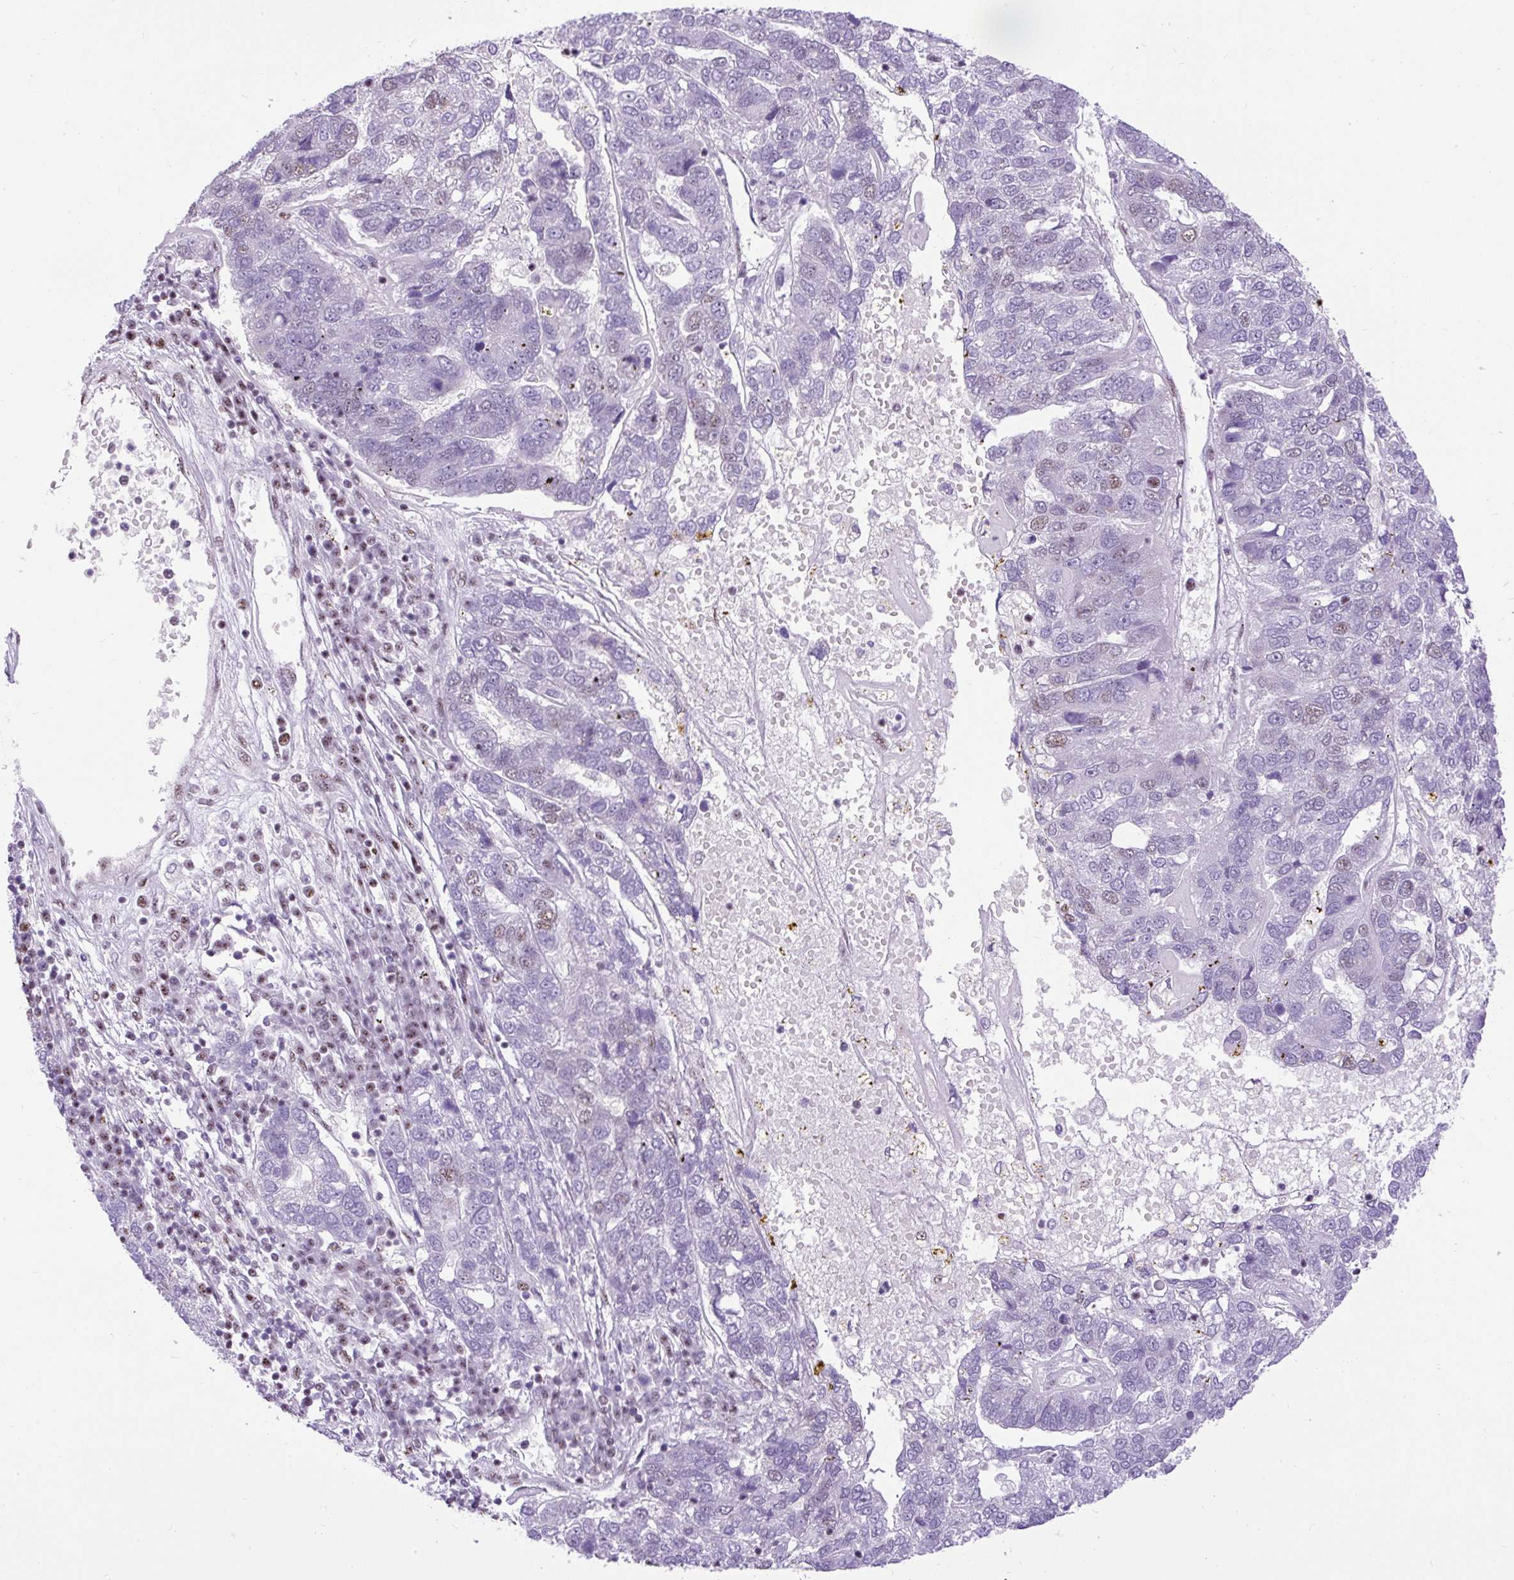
{"staining": {"intensity": "negative", "quantity": "none", "location": "none"}, "tissue": "pancreatic cancer", "cell_type": "Tumor cells", "image_type": "cancer", "snomed": [{"axis": "morphology", "description": "Adenocarcinoma, NOS"}, {"axis": "topography", "description": "Pancreas"}], "caption": "Tumor cells are negative for protein expression in human pancreatic cancer (adenocarcinoma).", "gene": "SMC5", "patient": {"sex": "female", "age": 61}}